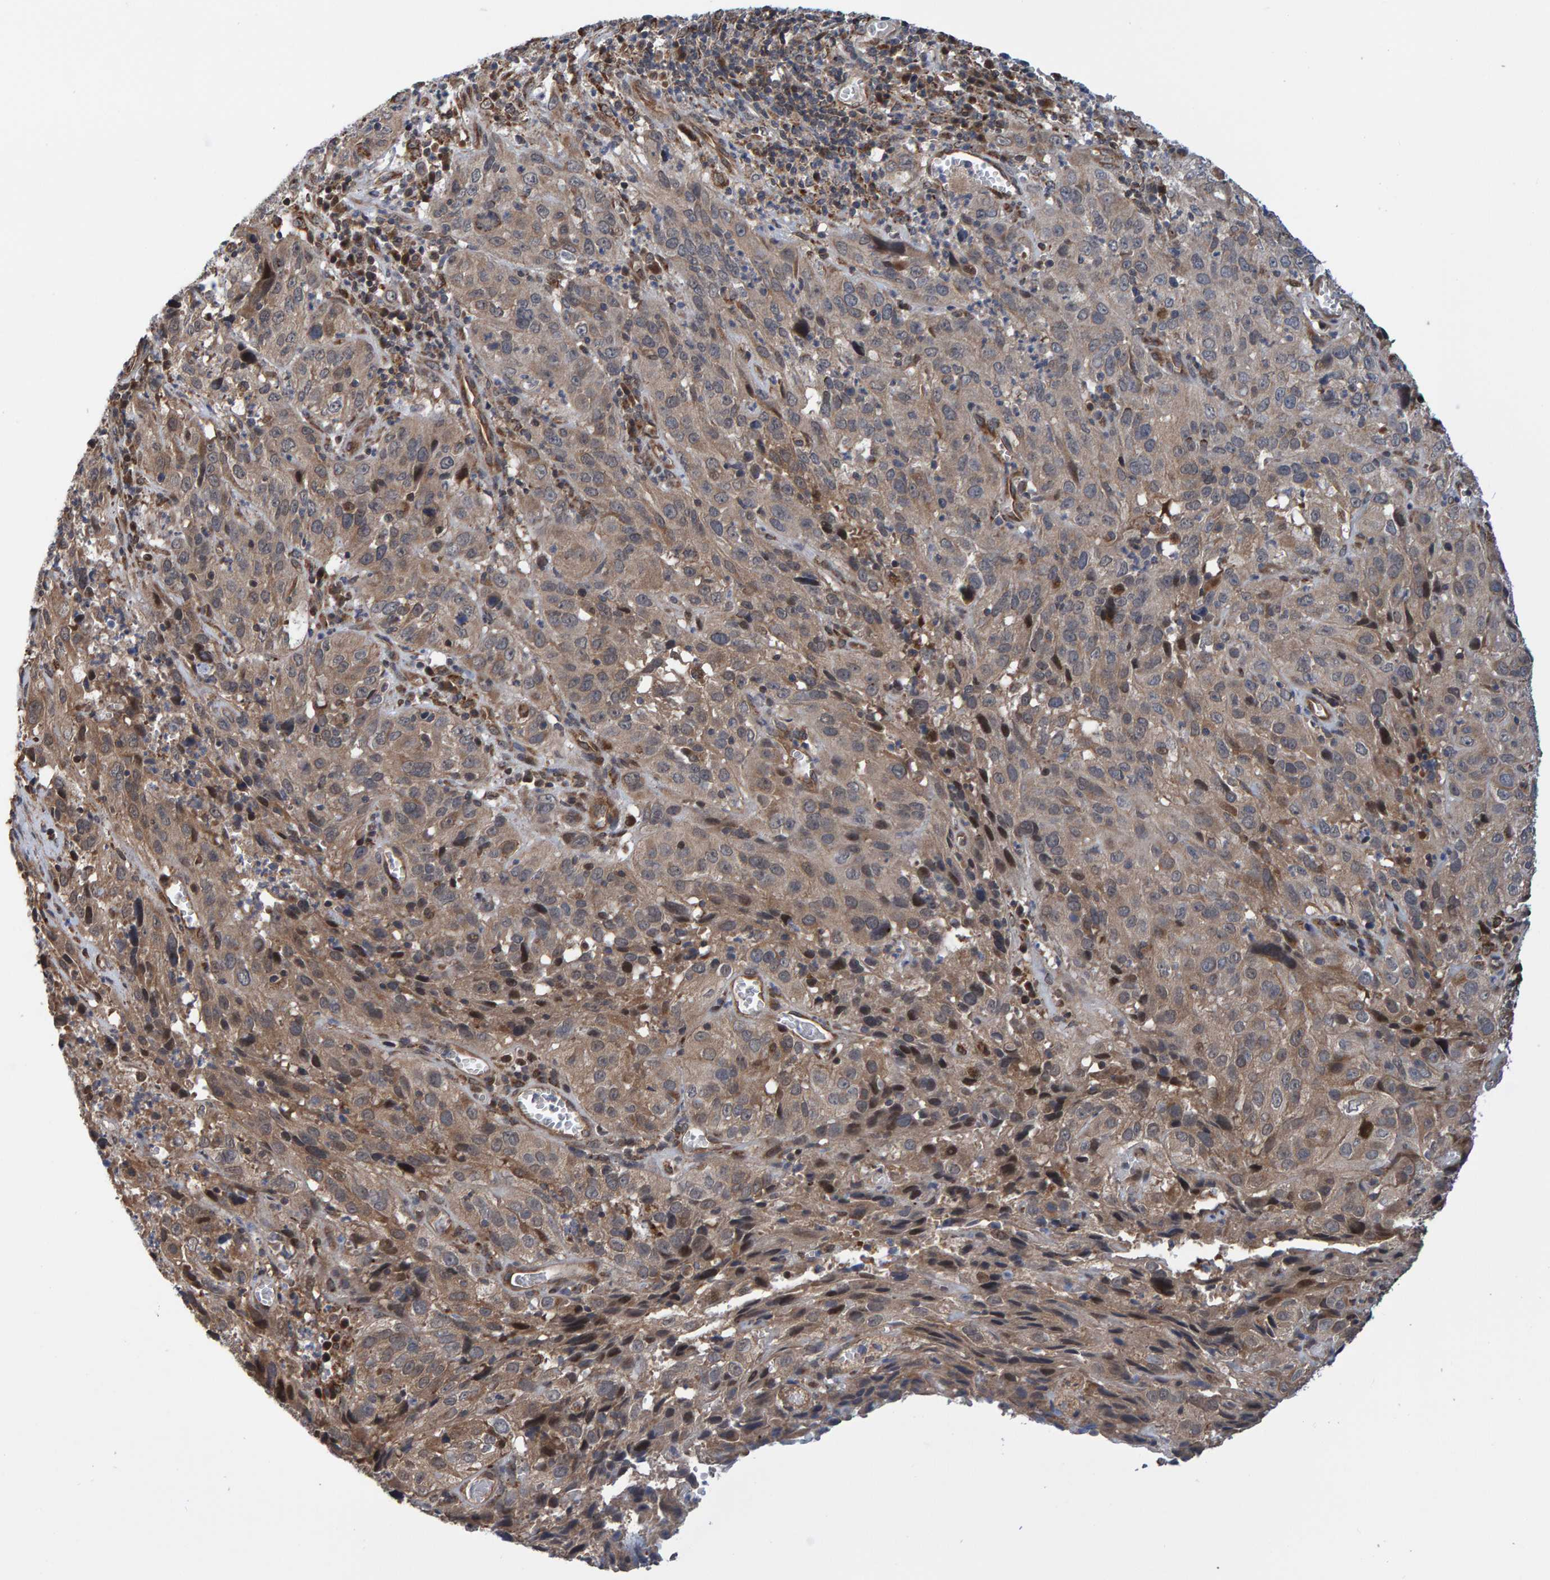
{"staining": {"intensity": "moderate", "quantity": ">75%", "location": "cytoplasmic/membranous"}, "tissue": "cervical cancer", "cell_type": "Tumor cells", "image_type": "cancer", "snomed": [{"axis": "morphology", "description": "Squamous cell carcinoma, NOS"}, {"axis": "topography", "description": "Cervix"}], "caption": "This histopathology image exhibits IHC staining of human squamous cell carcinoma (cervical), with medium moderate cytoplasmic/membranous positivity in approximately >75% of tumor cells.", "gene": "SCRN2", "patient": {"sex": "female", "age": 32}}